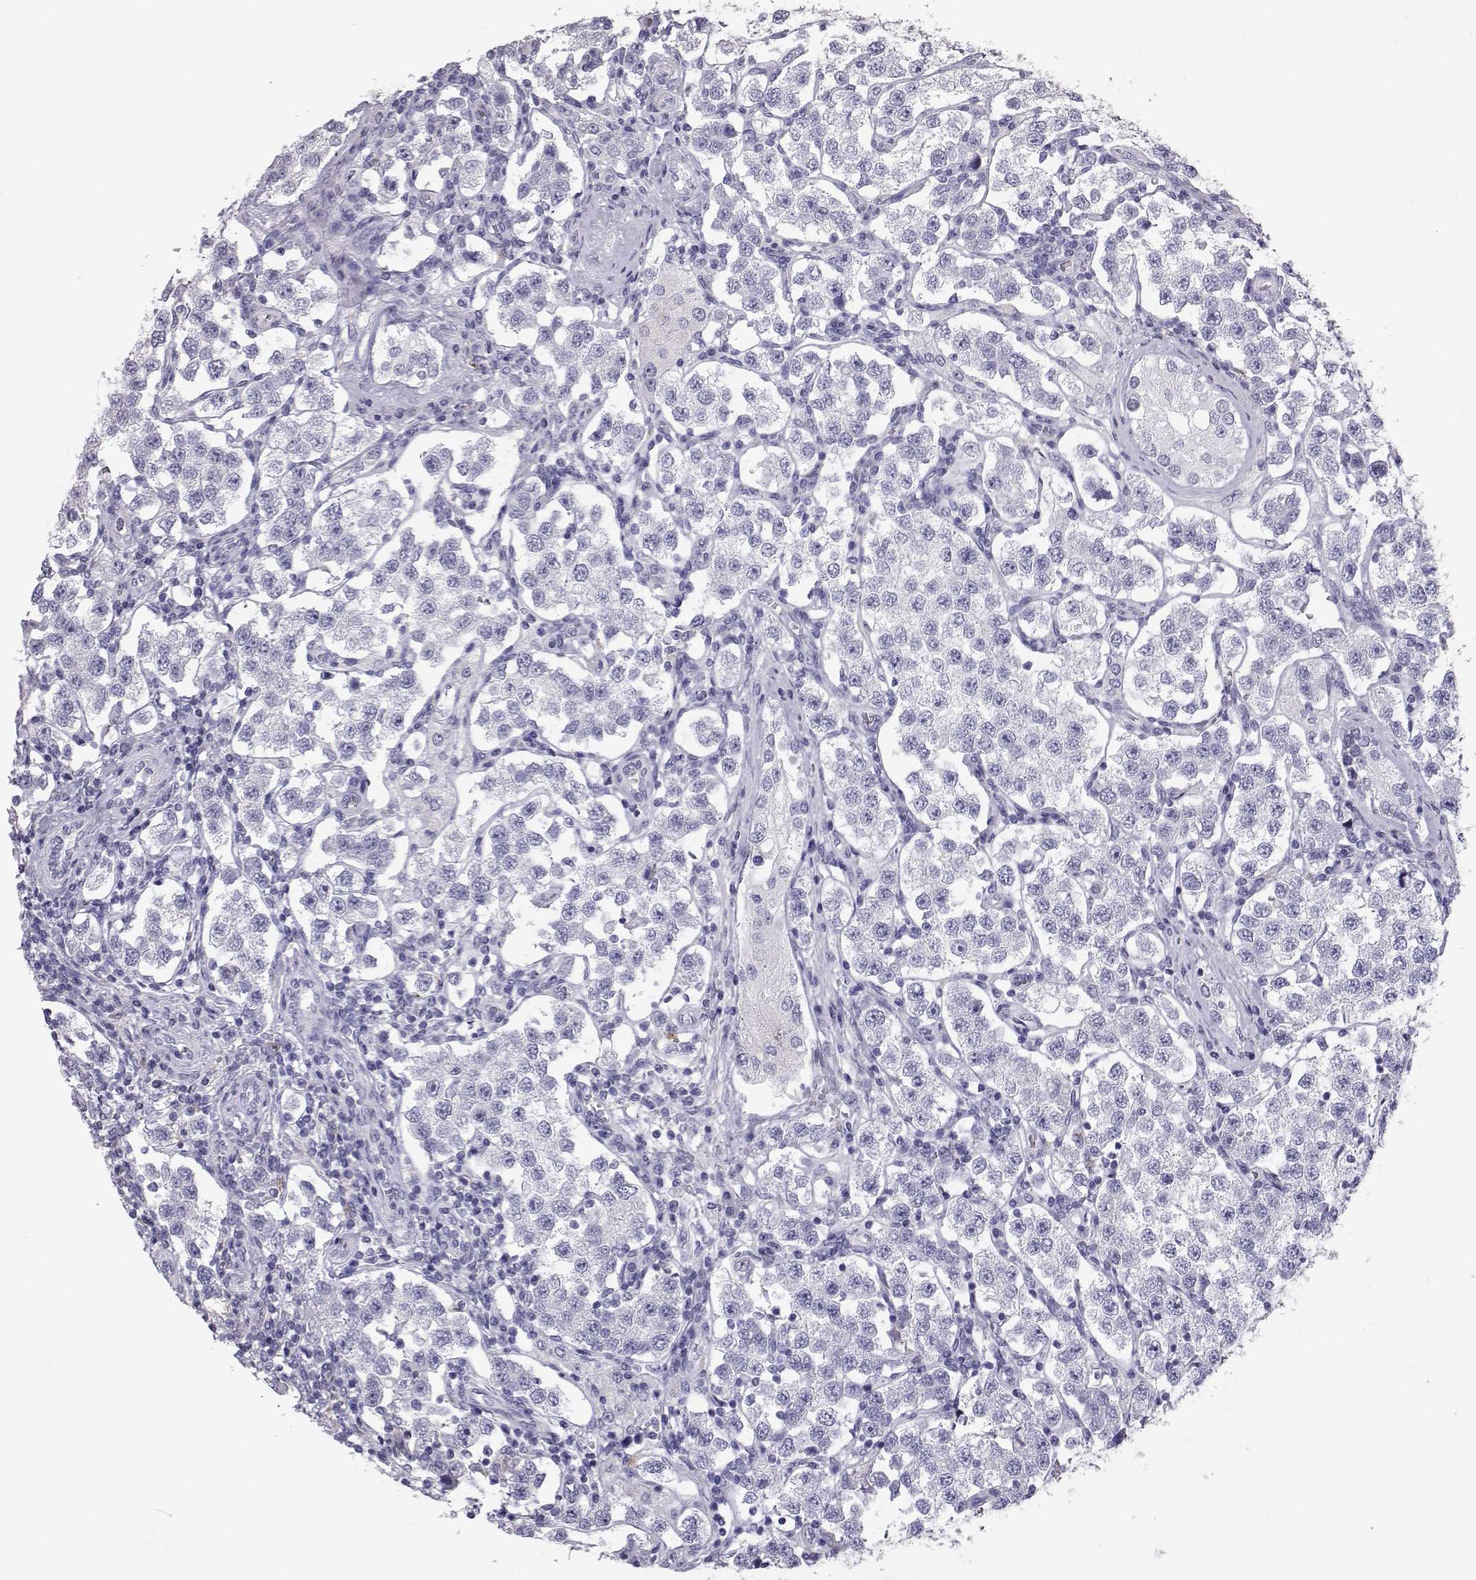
{"staining": {"intensity": "negative", "quantity": "none", "location": "none"}, "tissue": "testis cancer", "cell_type": "Tumor cells", "image_type": "cancer", "snomed": [{"axis": "morphology", "description": "Seminoma, NOS"}, {"axis": "topography", "description": "Testis"}], "caption": "This image is of testis cancer stained with immunohistochemistry to label a protein in brown with the nuclei are counter-stained blue. There is no staining in tumor cells.", "gene": "ITLN2", "patient": {"sex": "male", "age": 37}}